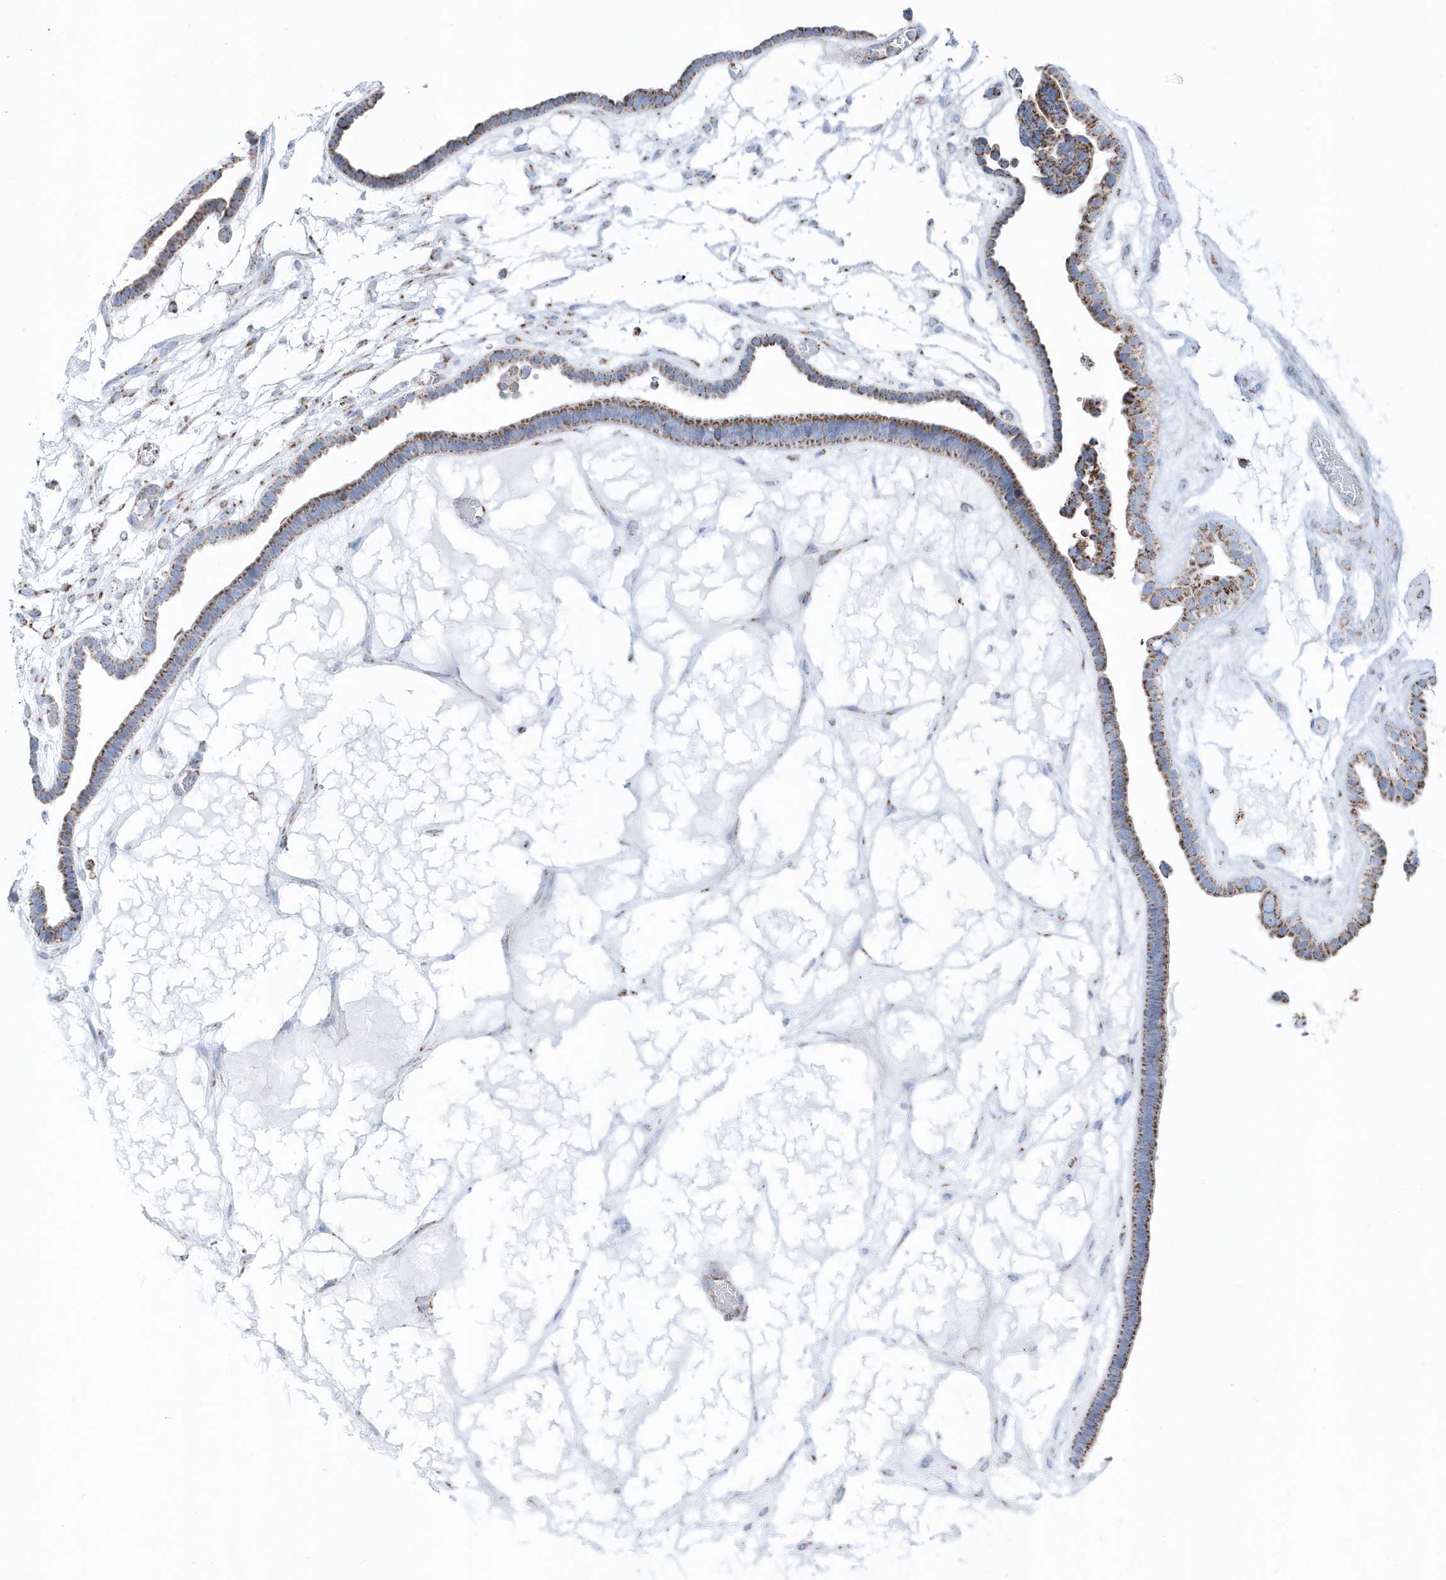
{"staining": {"intensity": "moderate", "quantity": ">75%", "location": "cytoplasmic/membranous"}, "tissue": "ovarian cancer", "cell_type": "Tumor cells", "image_type": "cancer", "snomed": [{"axis": "morphology", "description": "Cystadenocarcinoma, serous, NOS"}, {"axis": "topography", "description": "Ovary"}], "caption": "This is a histology image of immunohistochemistry staining of serous cystadenocarcinoma (ovarian), which shows moderate staining in the cytoplasmic/membranous of tumor cells.", "gene": "TMCO6", "patient": {"sex": "female", "age": 56}}